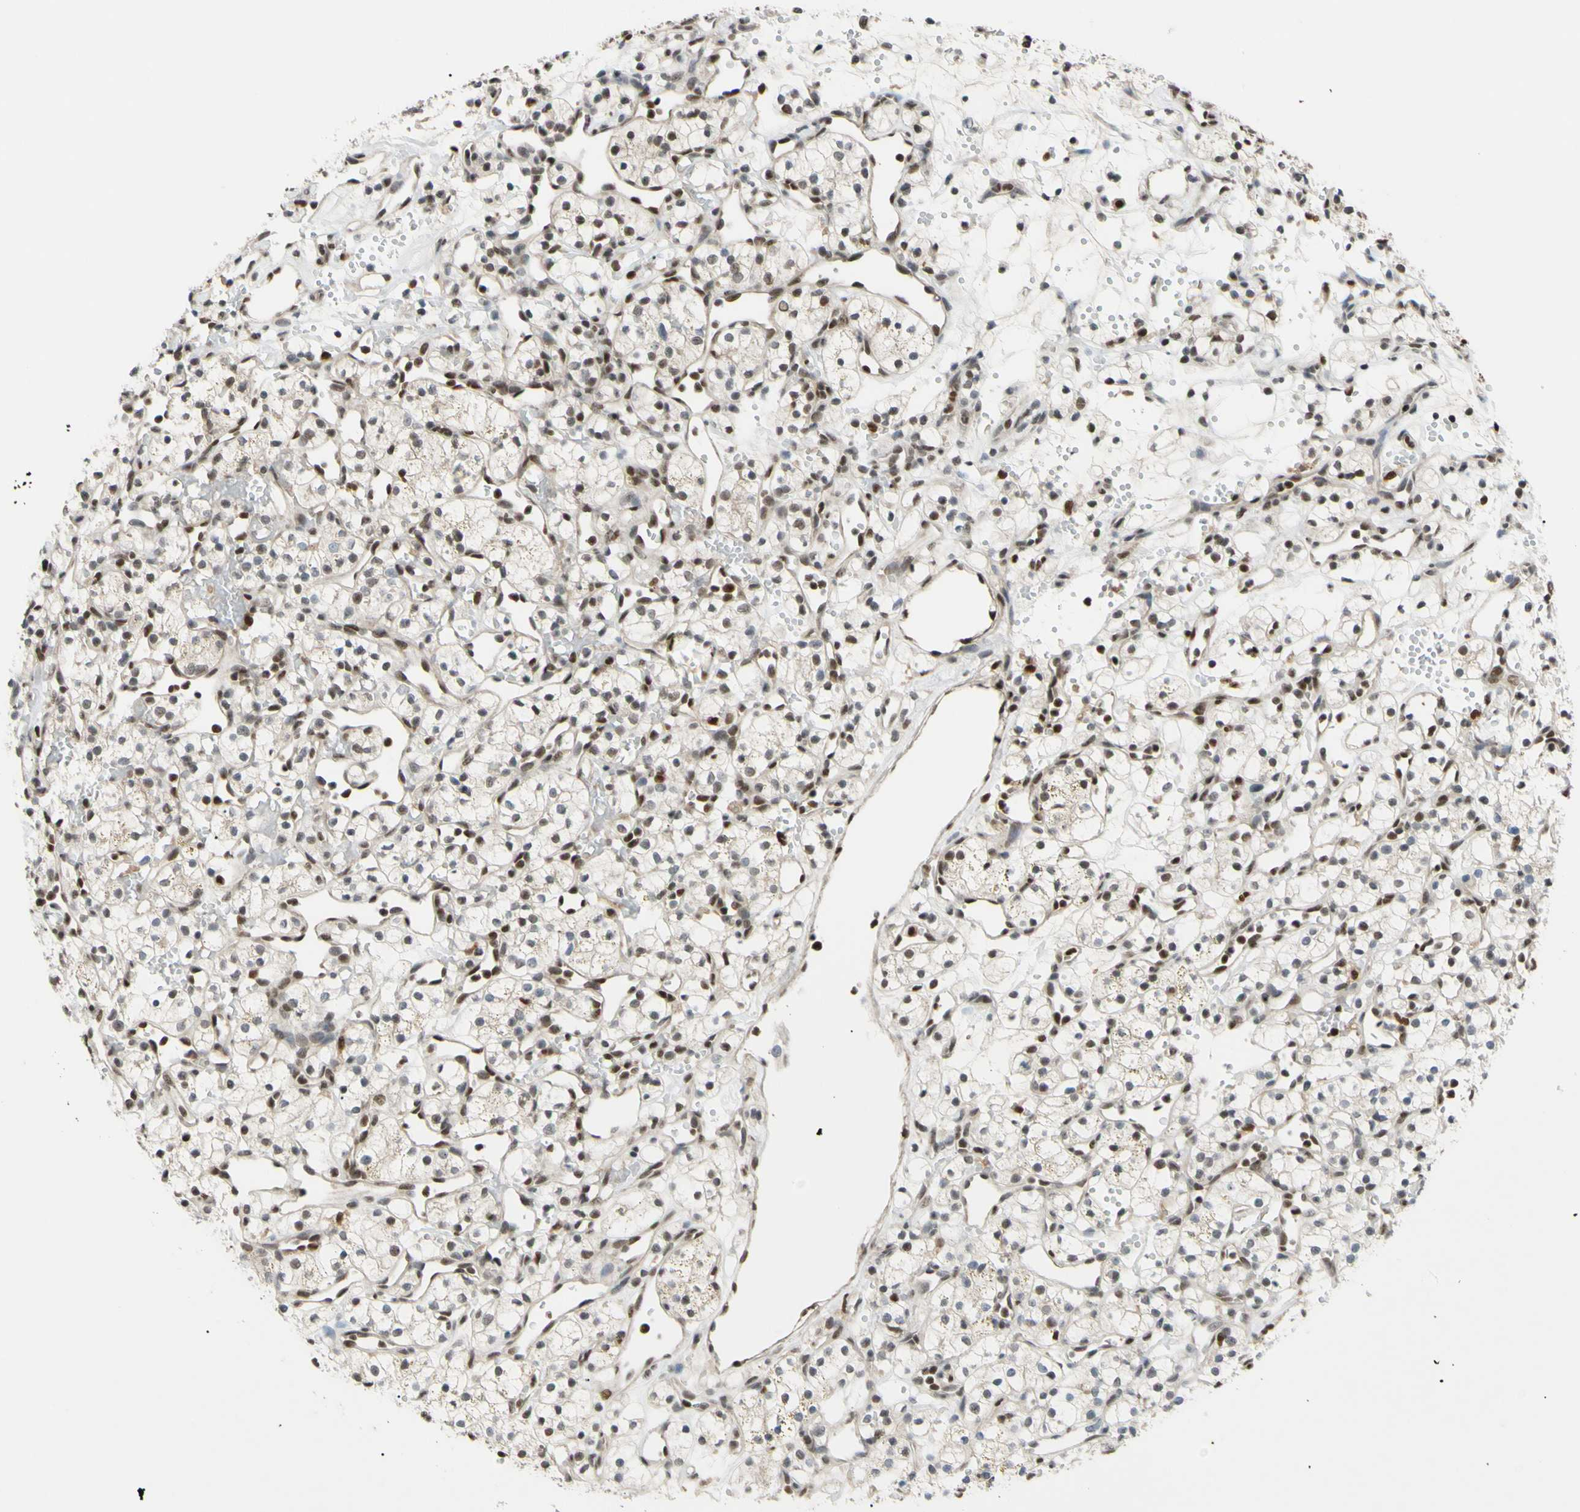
{"staining": {"intensity": "moderate", "quantity": ">75%", "location": "nuclear"}, "tissue": "renal cancer", "cell_type": "Tumor cells", "image_type": "cancer", "snomed": [{"axis": "morphology", "description": "Adenocarcinoma, NOS"}, {"axis": "topography", "description": "Kidney"}], "caption": "There is medium levels of moderate nuclear expression in tumor cells of renal cancer, as demonstrated by immunohistochemical staining (brown color).", "gene": "FKBP5", "patient": {"sex": "female", "age": 60}}